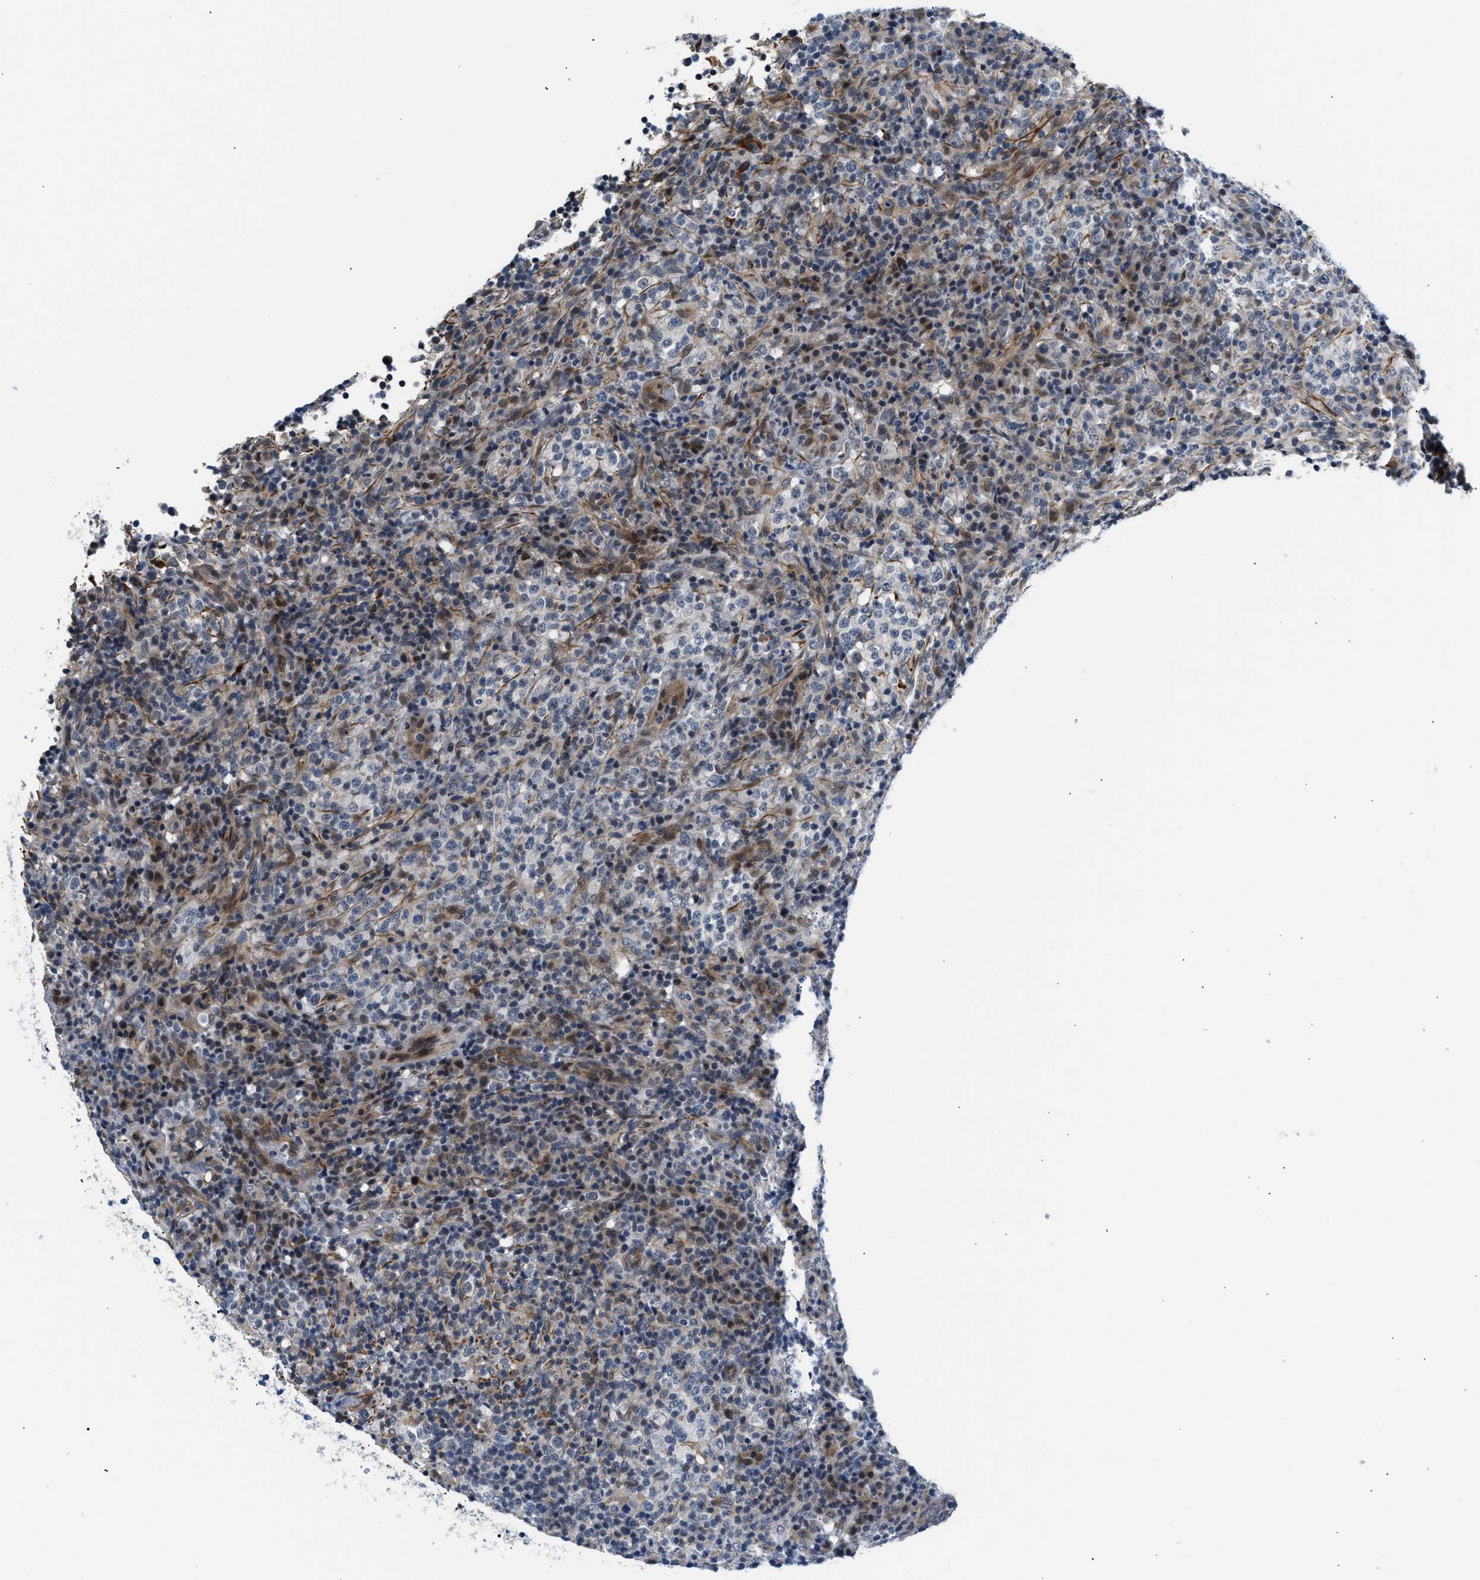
{"staining": {"intensity": "negative", "quantity": "none", "location": "none"}, "tissue": "lymphoma", "cell_type": "Tumor cells", "image_type": "cancer", "snomed": [{"axis": "morphology", "description": "Malignant lymphoma, non-Hodgkin's type, High grade"}, {"axis": "topography", "description": "Lymph node"}], "caption": "Lymphoma was stained to show a protein in brown. There is no significant staining in tumor cells.", "gene": "PPM1H", "patient": {"sex": "female", "age": 76}}